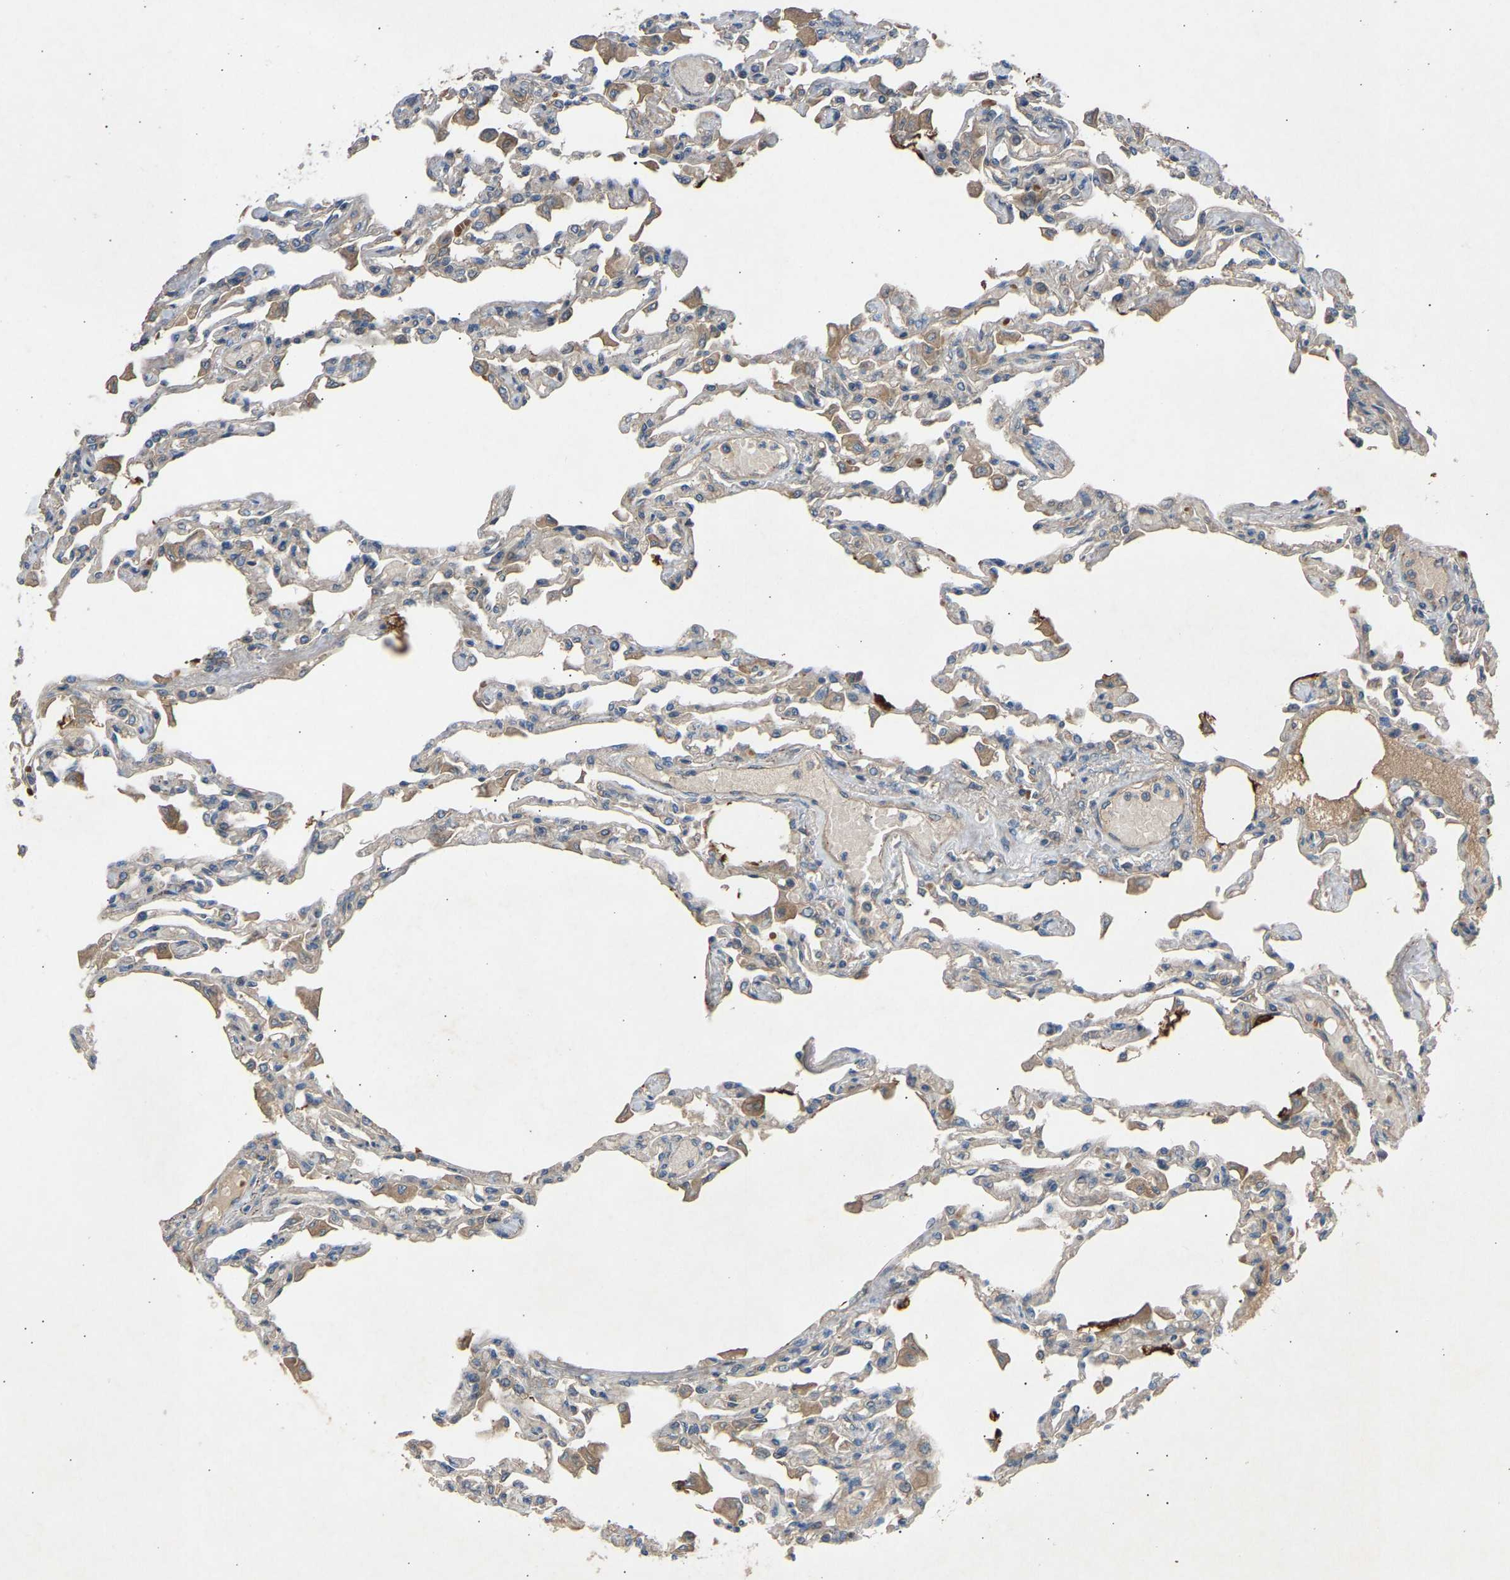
{"staining": {"intensity": "weak", "quantity": "25%-75%", "location": "cytoplasmic/membranous"}, "tissue": "lung", "cell_type": "Alveolar cells", "image_type": "normal", "snomed": [{"axis": "morphology", "description": "Normal tissue, NOS"}, {"axis": "topography", "description": "Bronchus"}, {"axis": "topography", "description": "Lung"}], "caption": "Protein analysis of normal lung exhibits weak cytoplasmic/membranous expression in approximately 25%-75% of alveolar cells. The staining was performed using DAB (3,3'-diaminobenzidine), with brown indicating positive protein expression. Nuclei are stained blue with hematoxylin.", "gene": "GAS2L1", "patient": {"sex": "female", "age": 49}}